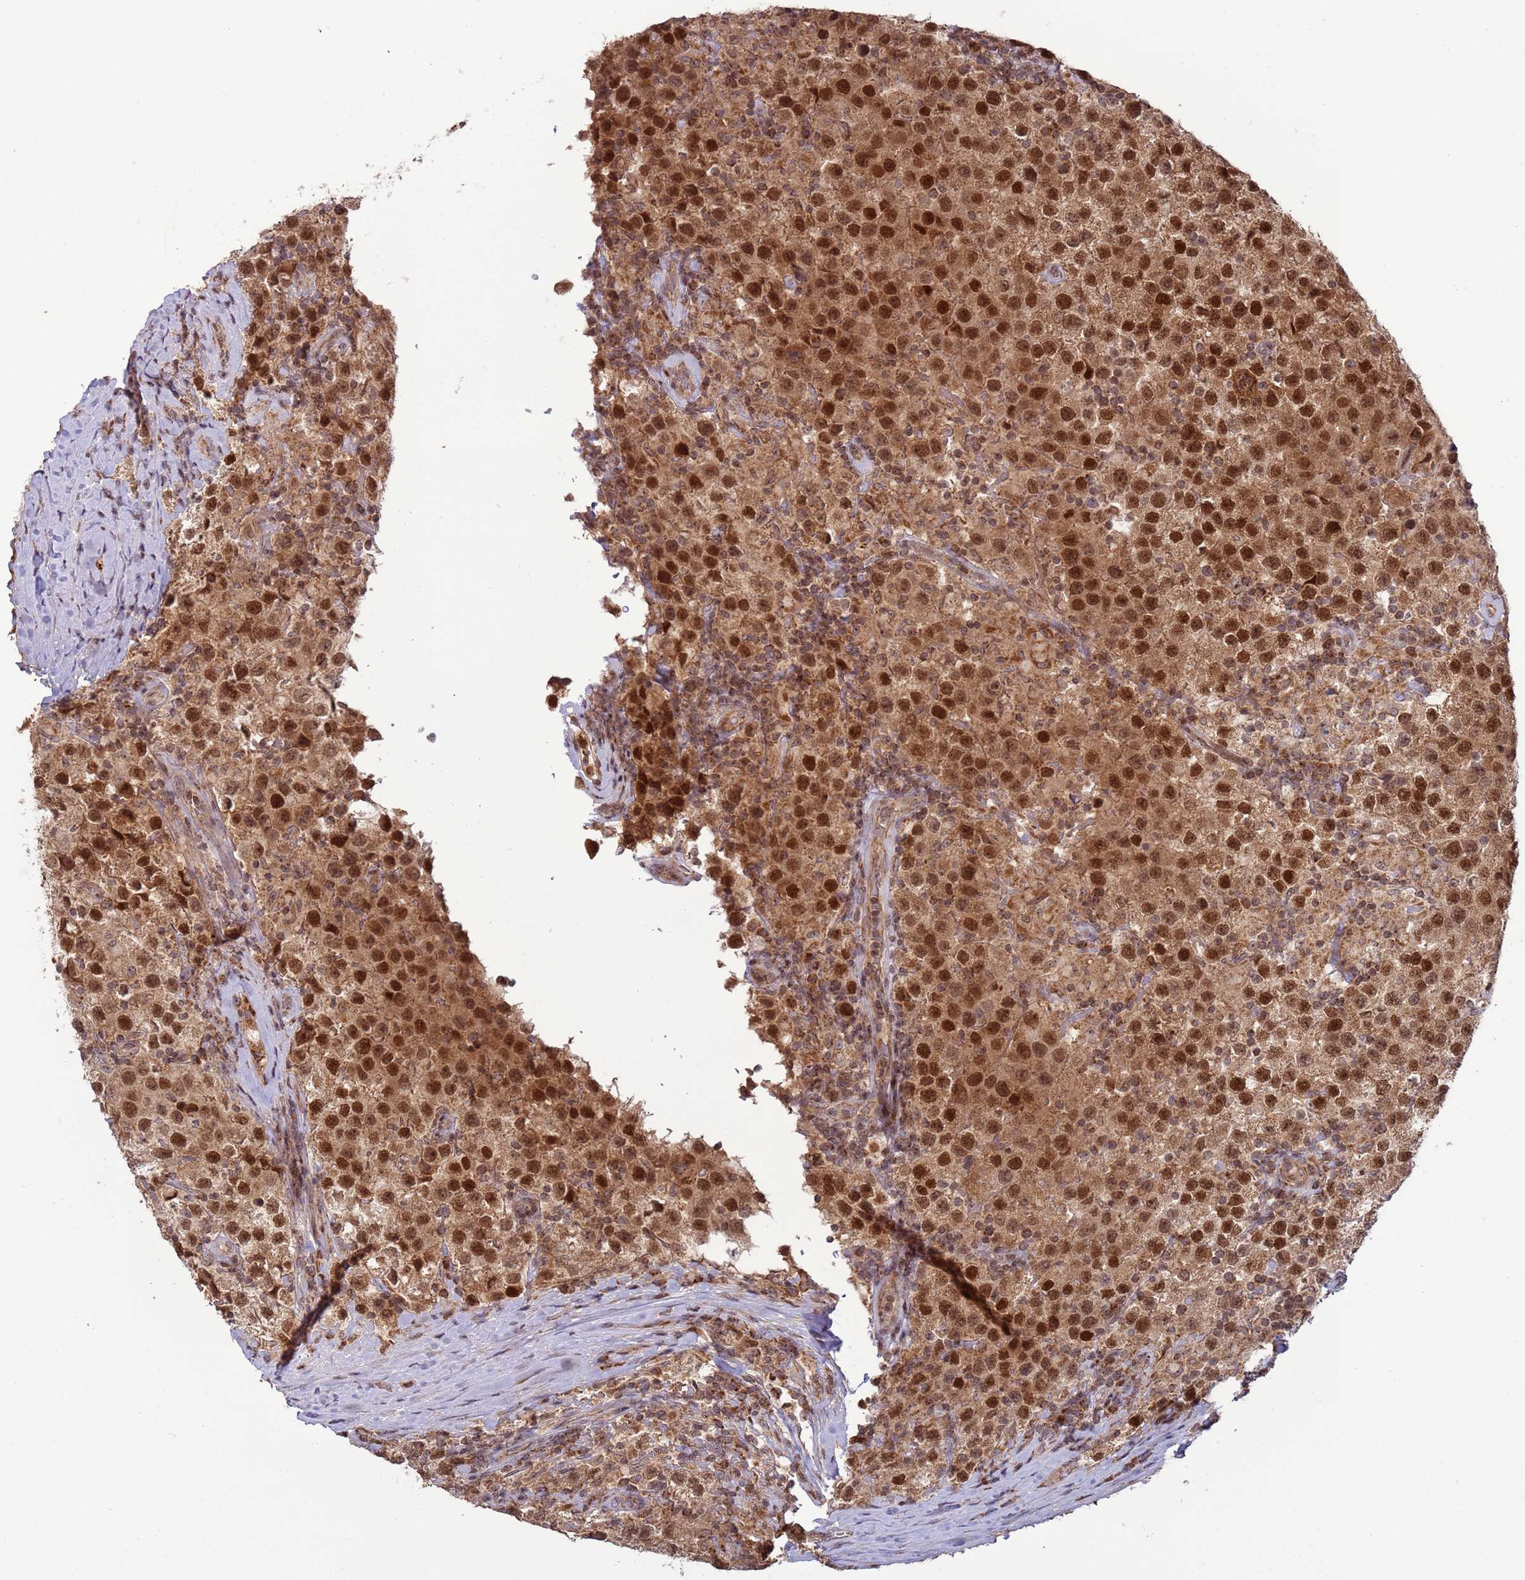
{"staining": {"intensity": "strong", "quantity": ">75%", "location": "nuclear"}, "tissue": "testis cancer", "cell_type": "Tumor cells", "image_type": "cancer", "snomed": [{"axis": "morphology", "description": "Seminoma, NOS"}, {"axis": "morphology", "description": "Carcinoma, Embryonal, NOS"}, {"axis": "topography", "description": "Testis"}], "caption": "DAB (3,3'-diaminobenzidine) immunohistochemical staining of embryonal carcinoma (testis) shows strong nuclear protein staining in about >75% of tumor cells.", "gene": "RCOR2", "patient": {"sex": "male", "age": 41}}